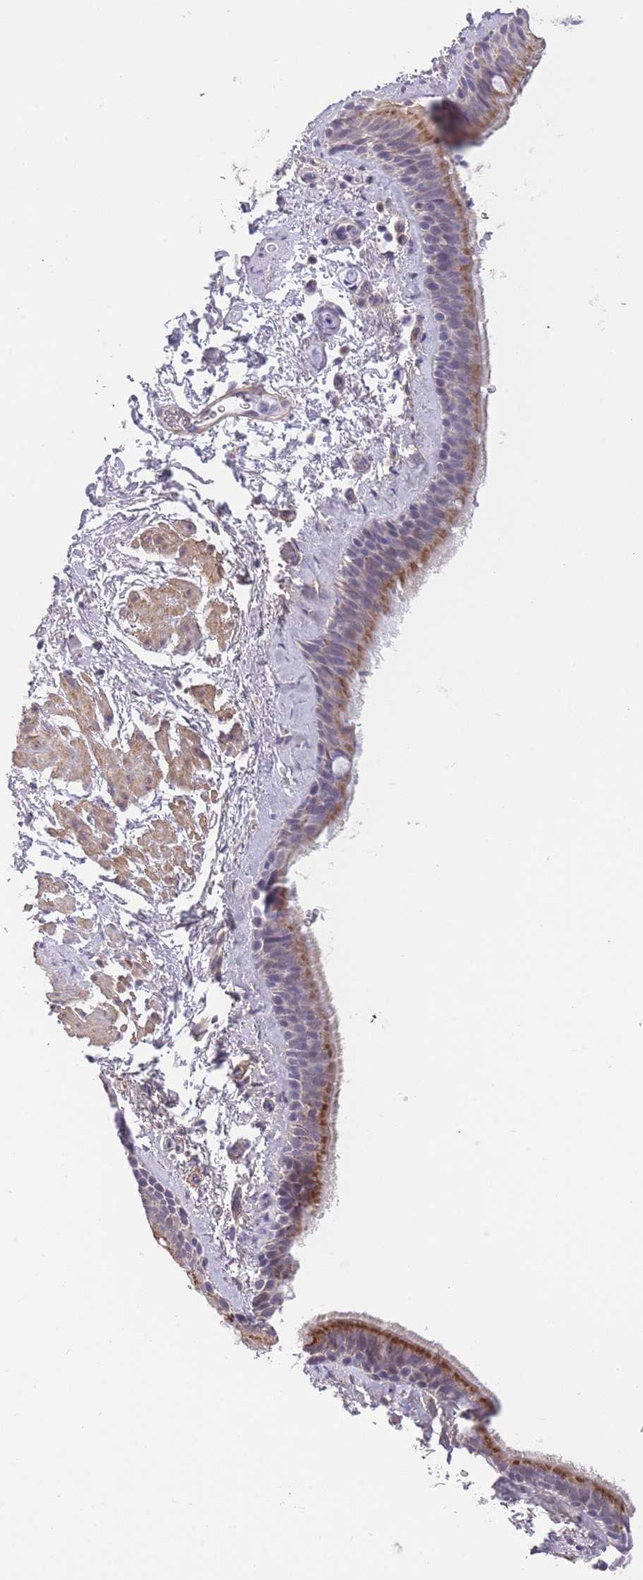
{"staining": {"intensity": "moderate", "quantity": ">75%", "location": "cytoplasmic/membranous"}, "tissue": "bronchus", "cell_type": "Respiratory epithelial cells", "image_type": "normal", "snomed": [{"axis": "morphology", "description": "Normal tissue, NOS"}, {"axis": "topography", "description": "Lymph node"}, {"axis": "topography", "description": "Cartilage tissue"}, {"axis": "topography", "description": "Bronchus"}], "caption": "An immunohistochemistry (IHC) photomicrograph of benign tissue is shown. Protein staining in brown shows moderate cytoplasmic/membranous positivity in bronchus within respiratory epithelial cells.", "gene": "ZBTB24", "patient": {"sex": "female", "age": 70}}